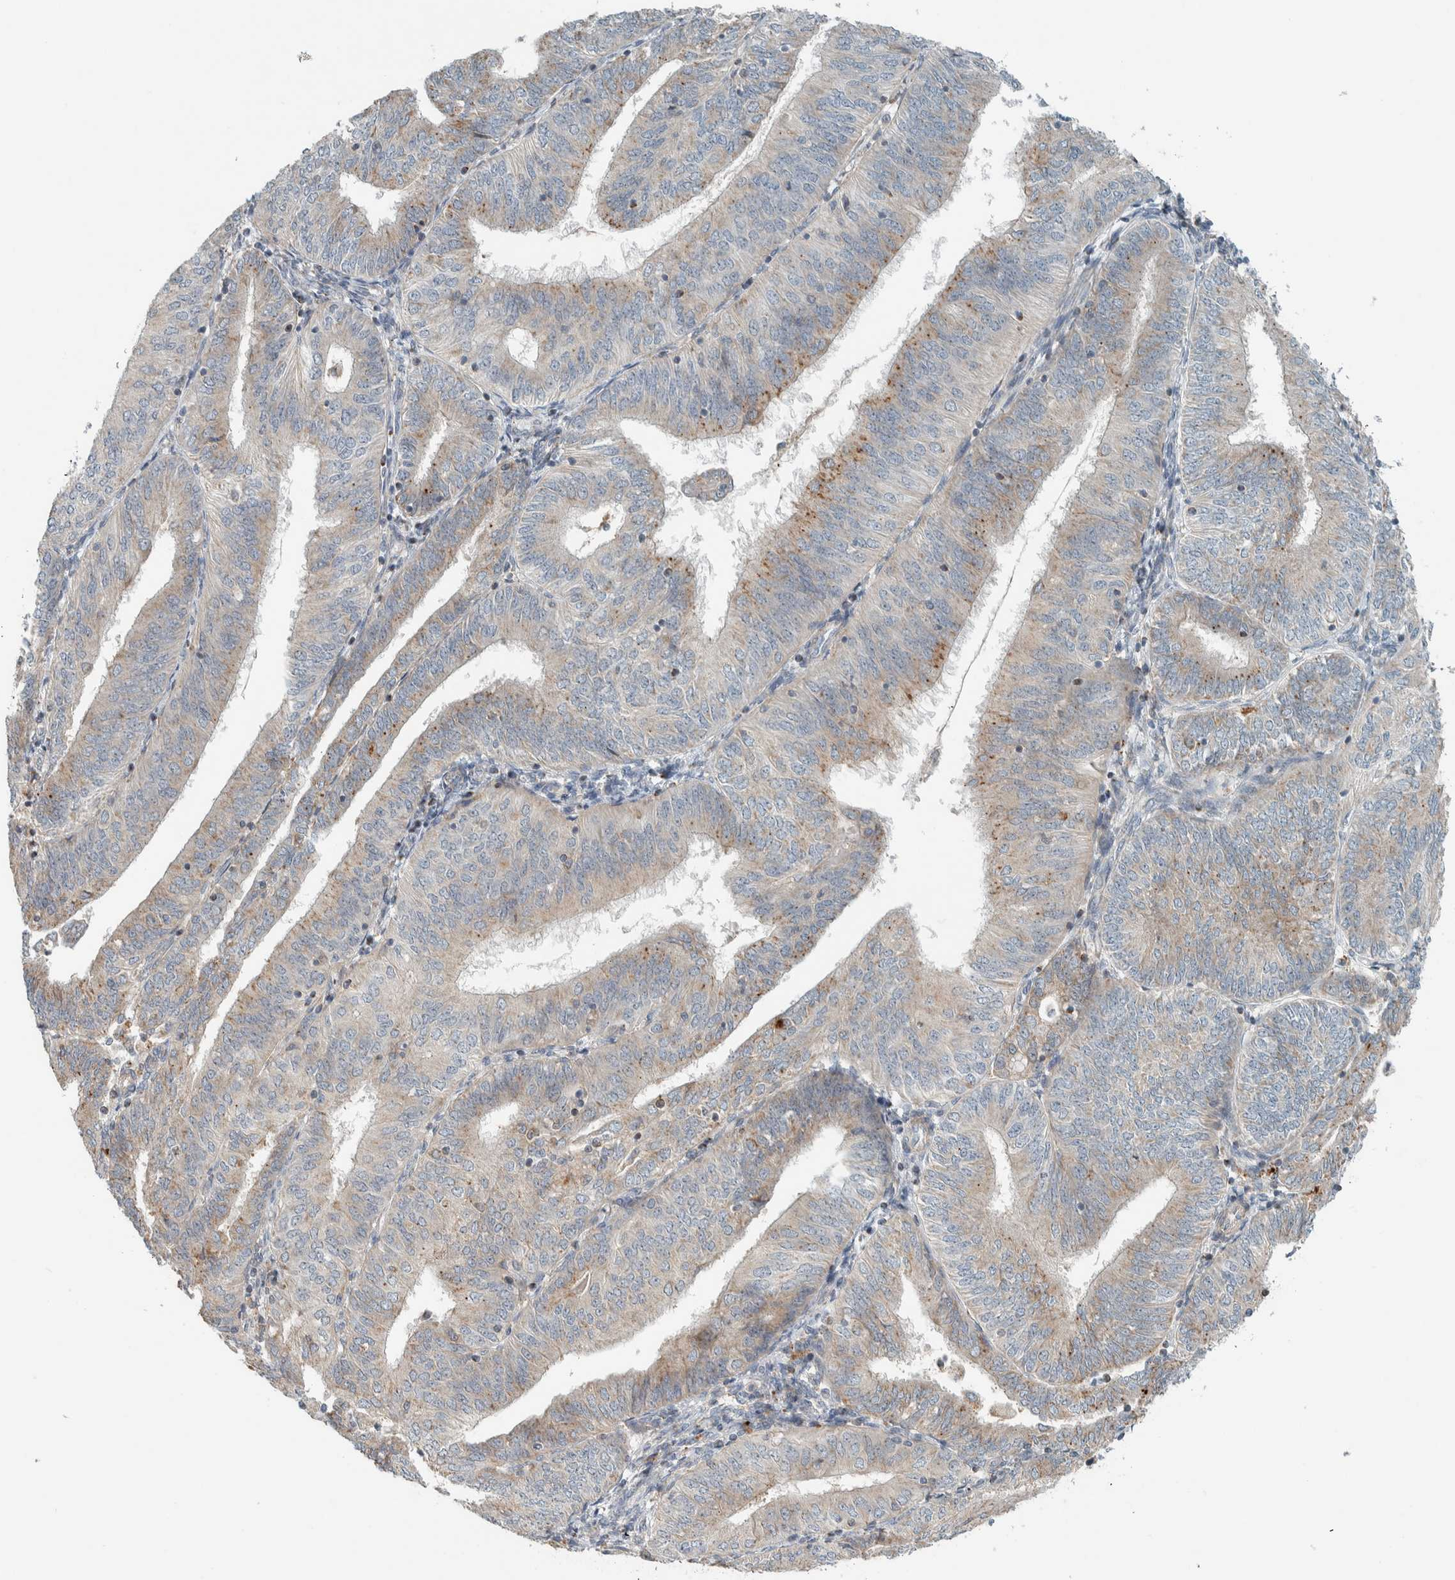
{"staining": {"intensity": "moderate", "quantity": "<25%", "location": "cytoplasmic/membranous"}, "tissue": "endometrial cancer", "cell_type": "Tumor cells", "image_type": "cancer", "snomed": [{"axis": "morphology", "description": "Adenocarcinoma, NOS"}, {"axis": "topography", "description": "Endometrium"}], "caption": "DAB (3,3'-diaminobenzidine) immunohistochemical staining of endometrial adenocarcinoma reveals moderate cytoplasmic/membranous protein expression in about <25% of tumor cells.", "gene": "SLFN12L", "patient": {"sex": "female", "age": 58}}